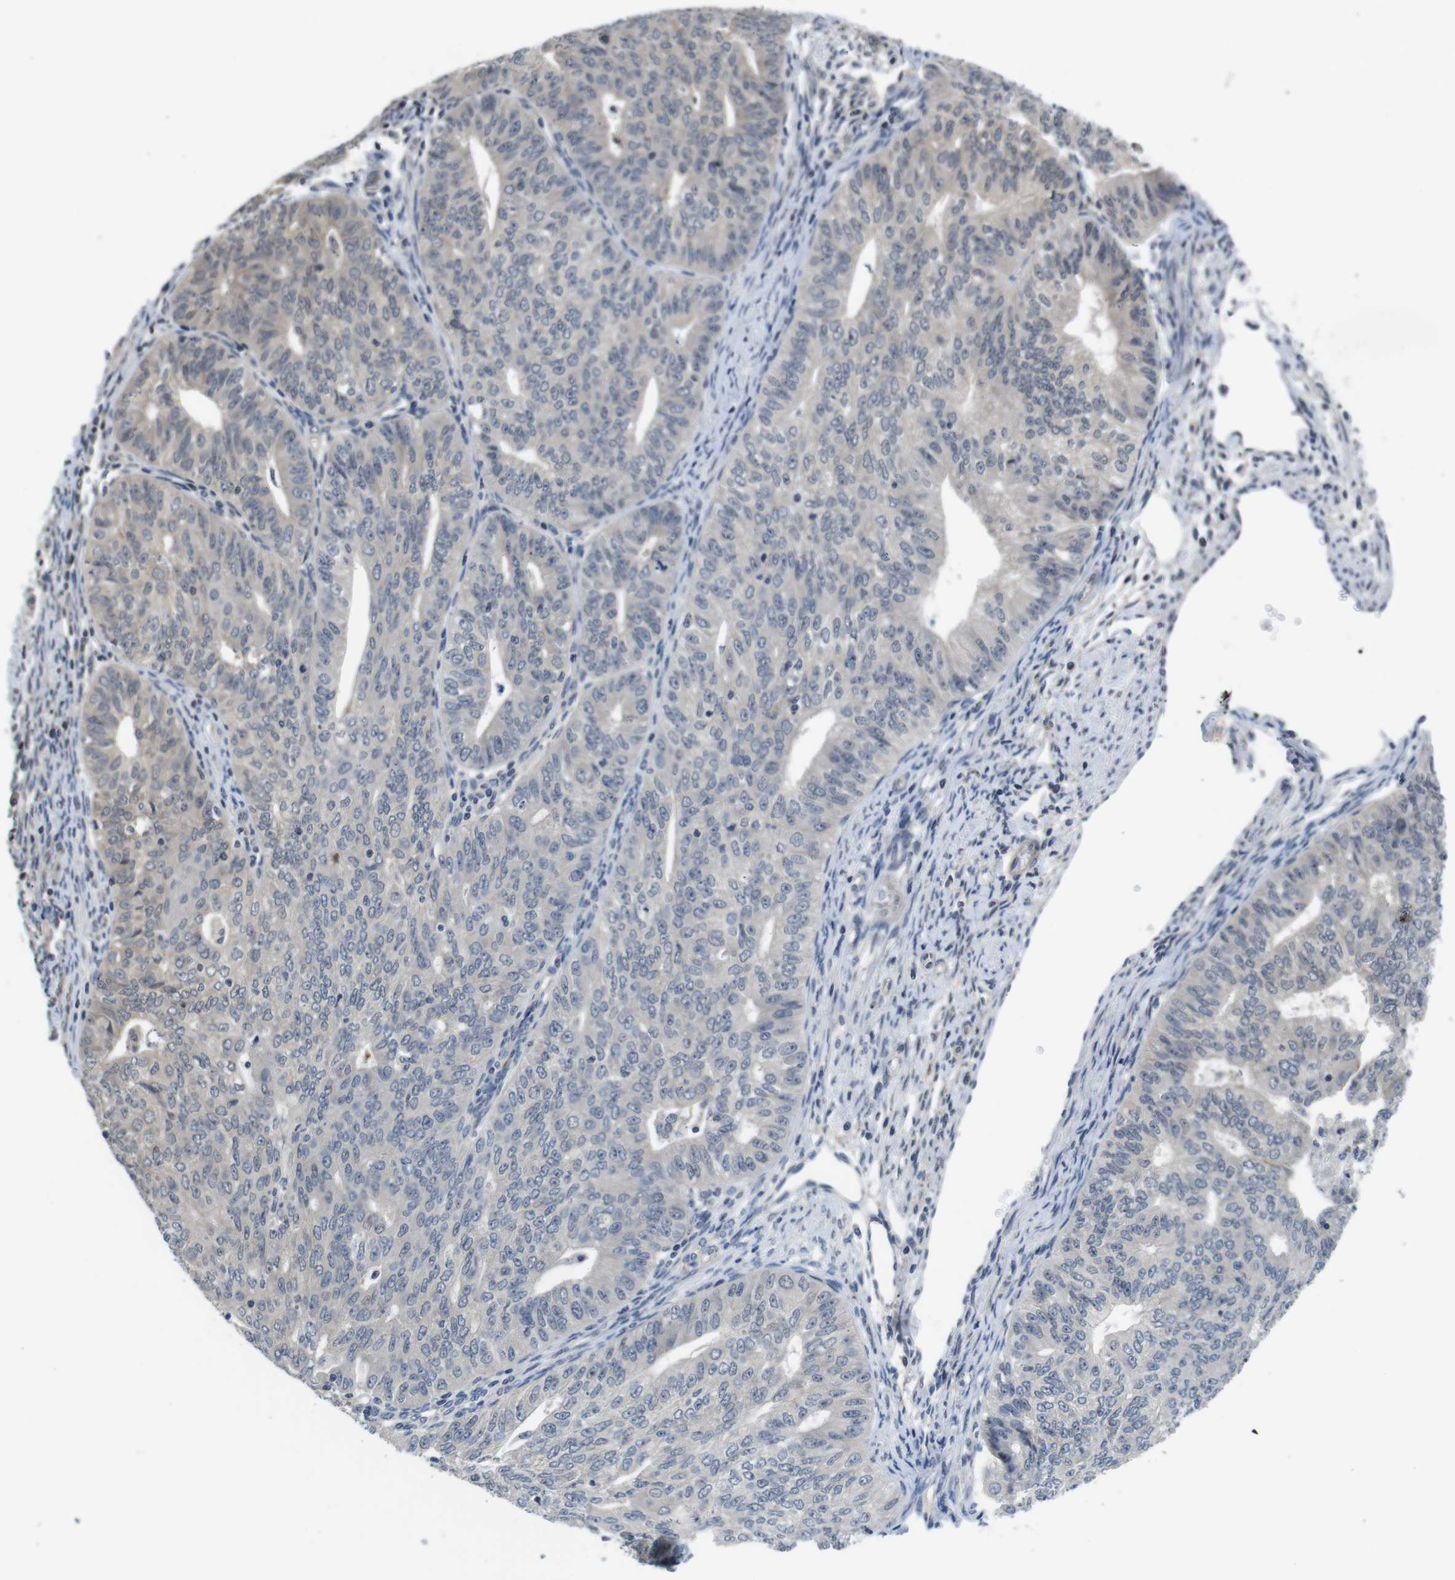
{"staining": {"intensity": "weak", "quantity": "<25%", "location": "cytoplasmic/membranous,nuclear"}, "tissue": "endometrial cancer", "cell_type": "Tumor cells", "image_type": "cancer", "snomed": [{"axis": "morphology", "description": "Adenocarcinoma, NOS"}, {"axis": "topography", "description": "Endometrium"}], "caption": "Photomicrograph shows no significant protein expression in tumor cells of endometrial cancer (adenocarcinoma).", "gene": "FADD", "patient": {"sex": "female", "age": 32}}